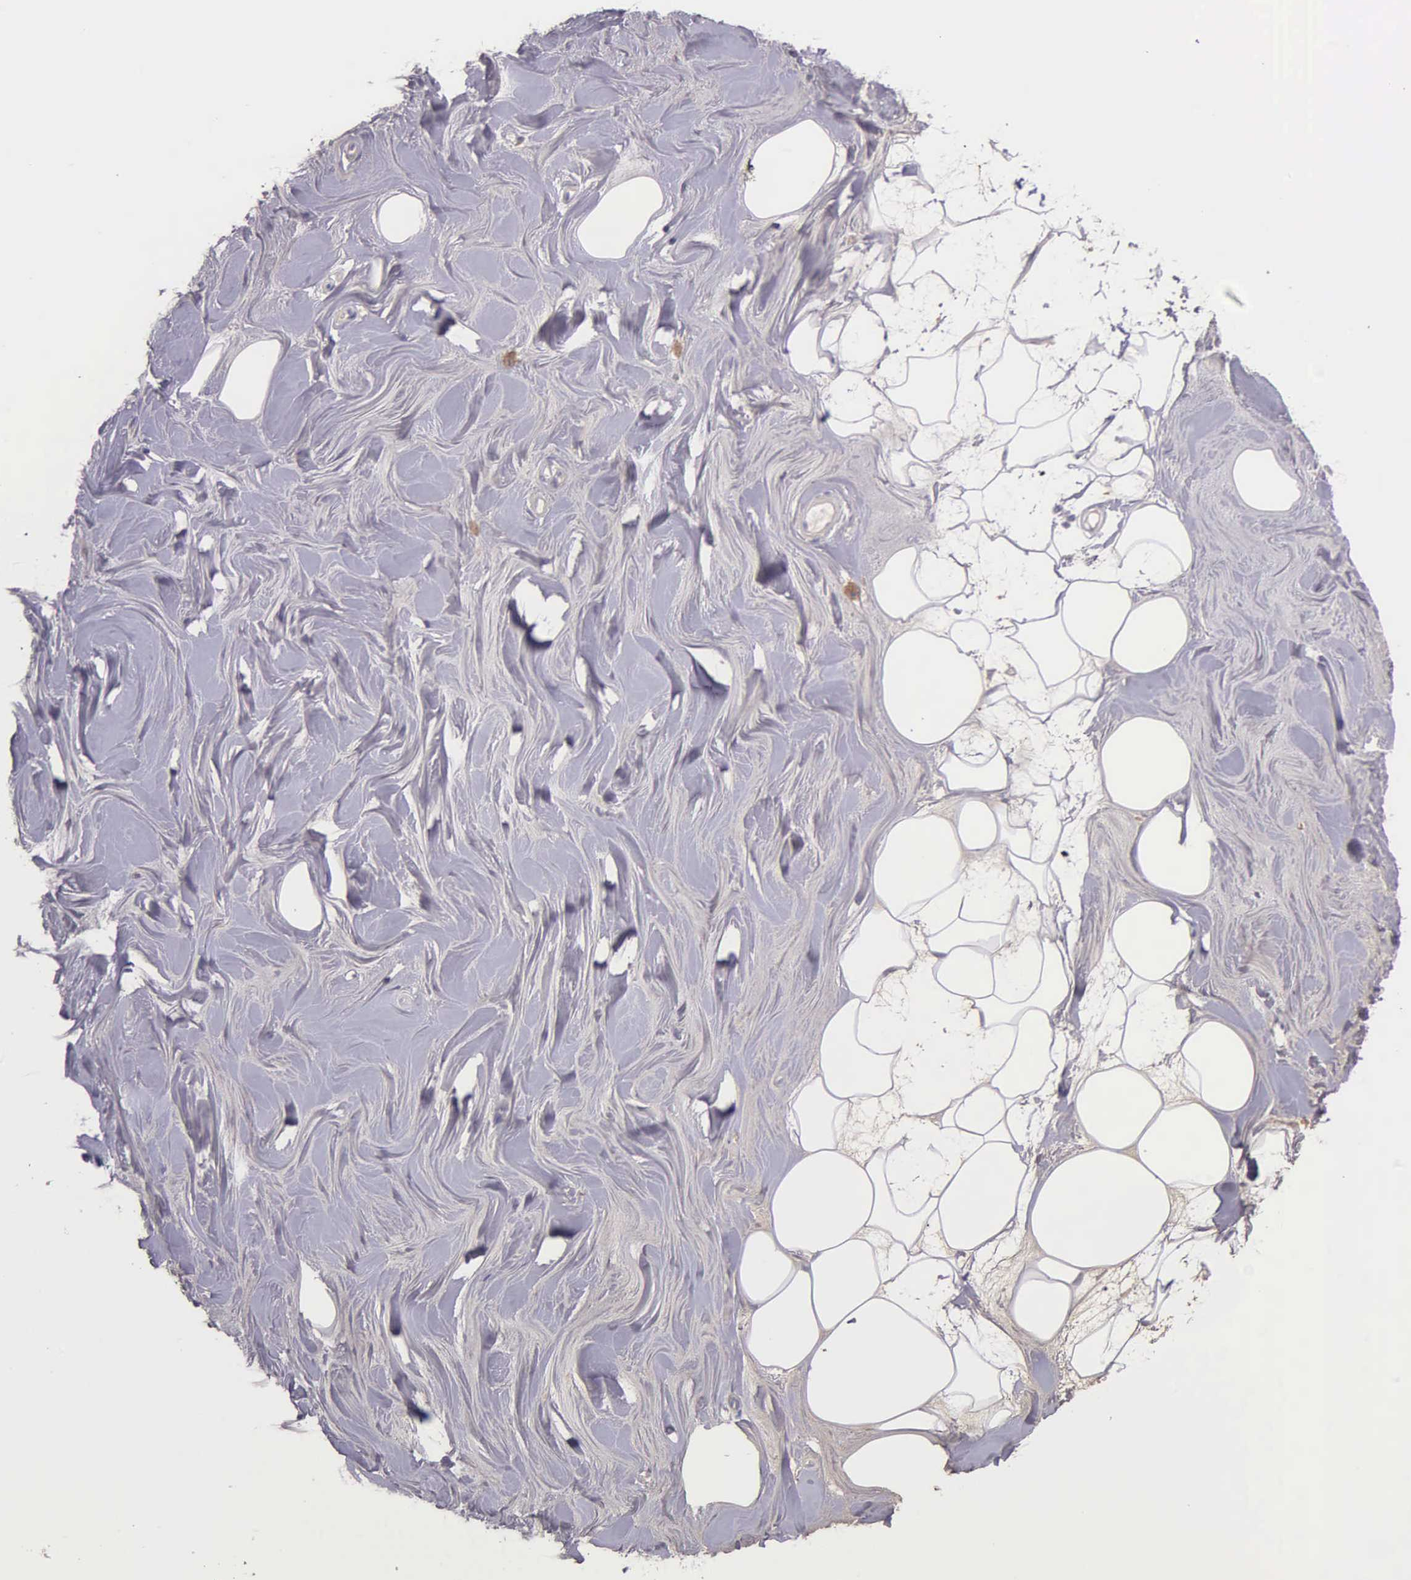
{"staining": {"intensity": "negative", "quantity": "none", "location": "none"}, "tissue": "adipose tissue", "cell_type": "Adipocytes", "image_type": "normal", "snomed": [{"axis": "morphology", "description": "Normal tissue, NOS"}, {"axis": "topography", "description": "Breast"}], "caption": "Immunohistochemical staining of normal human adipose tissue exhibits no significant staining in adipocytes.", "gene": "MCM5", "patient": {"sex": "female", "age": 44}}